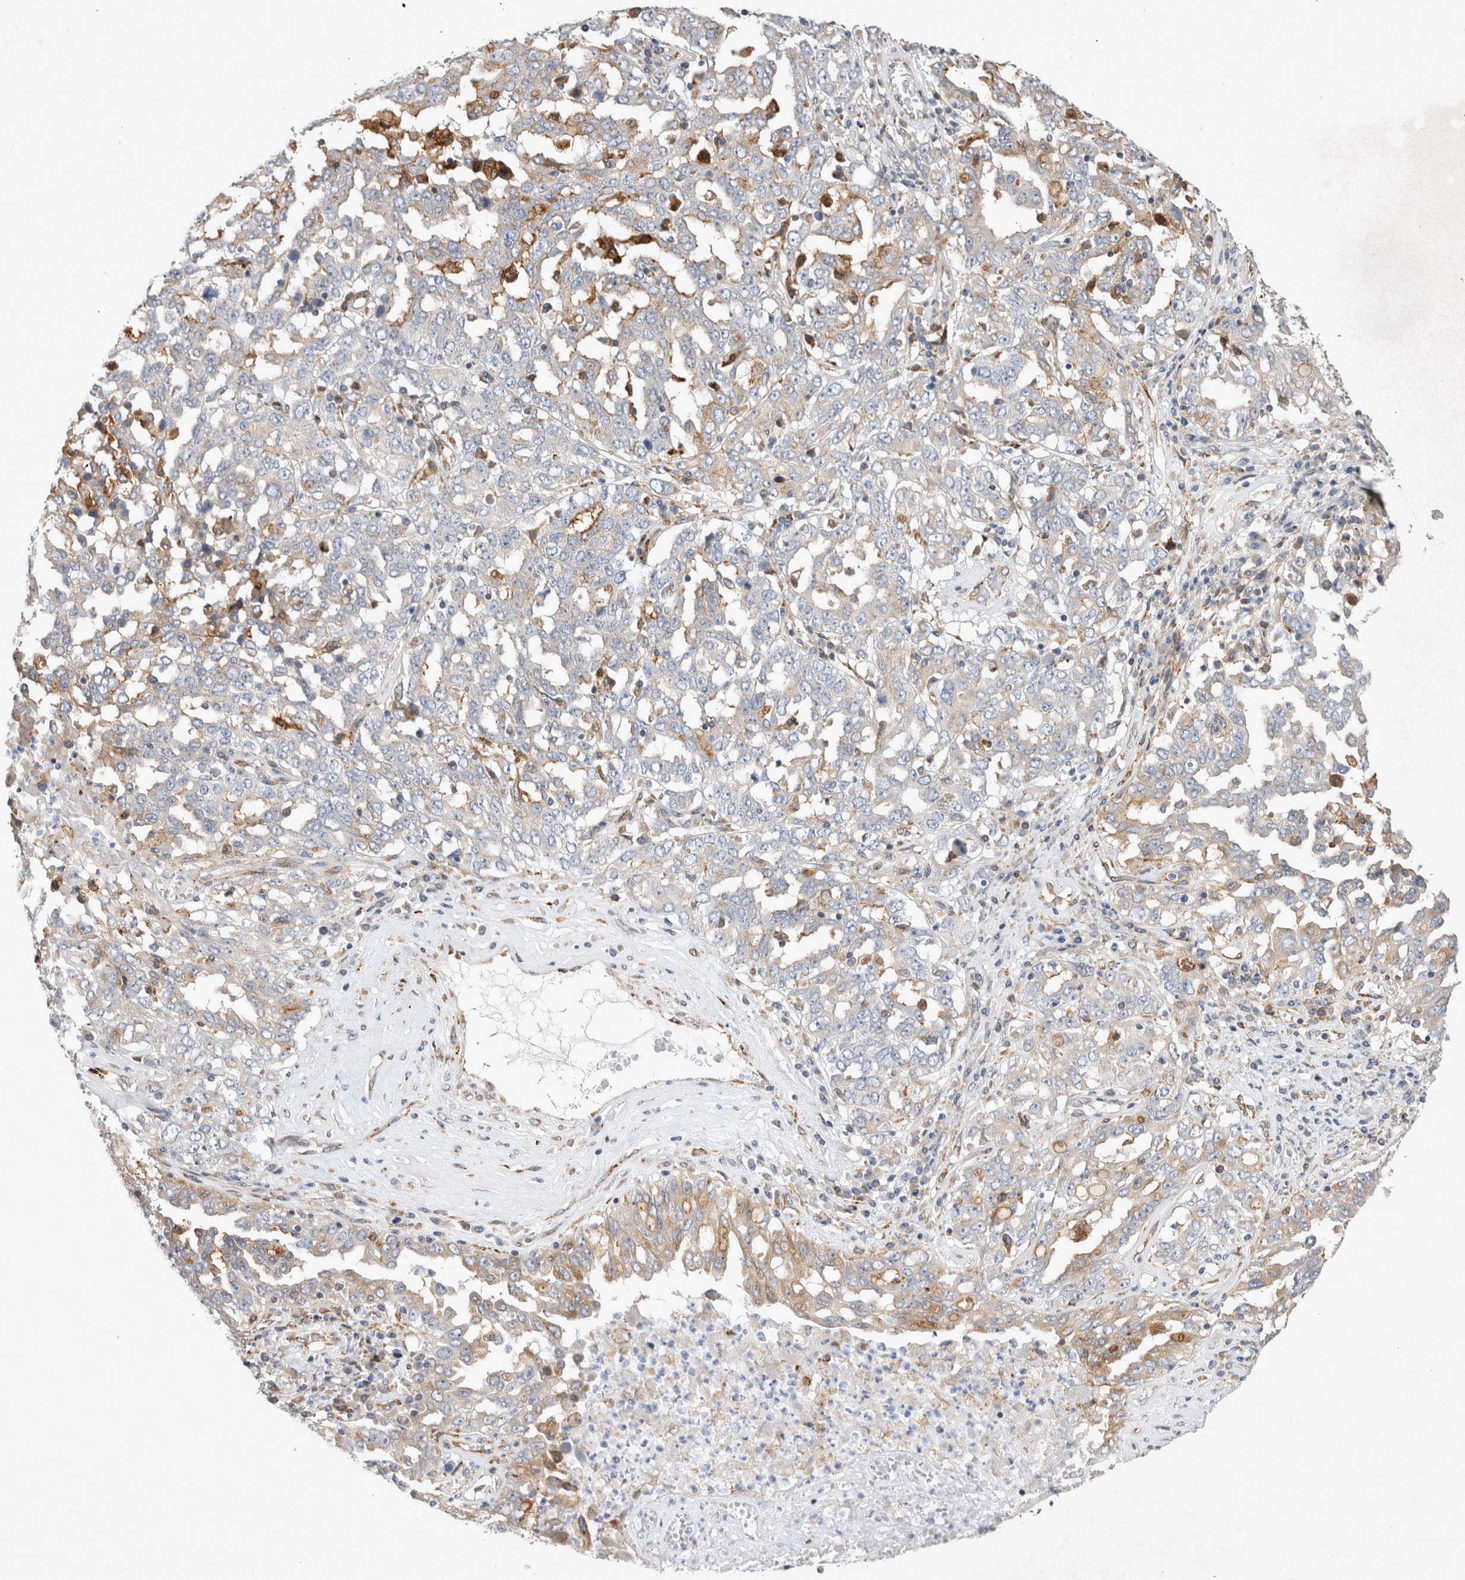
{"staining": {"intensity": "moderate", "quantity": "<25%", "location": "cytoplasmic/membranous"}, "tissue": "ovarian cancer", "cell_type": "Tumor cells", "image_type": "cancer", "snomed": [{"axis": "morphology", "description": "Carcinoma, endometroid"}, {"axis": "topography", "description": "Ovary"}], "caption": "The image displays staining of ovarian endometroid carcinoma, revealing moderate cytoplasmic/membranous protein positivity (brown color) within tumor cells.", "gene": "TRMT9B", "patient": {"sex": "female", "age": 62}}